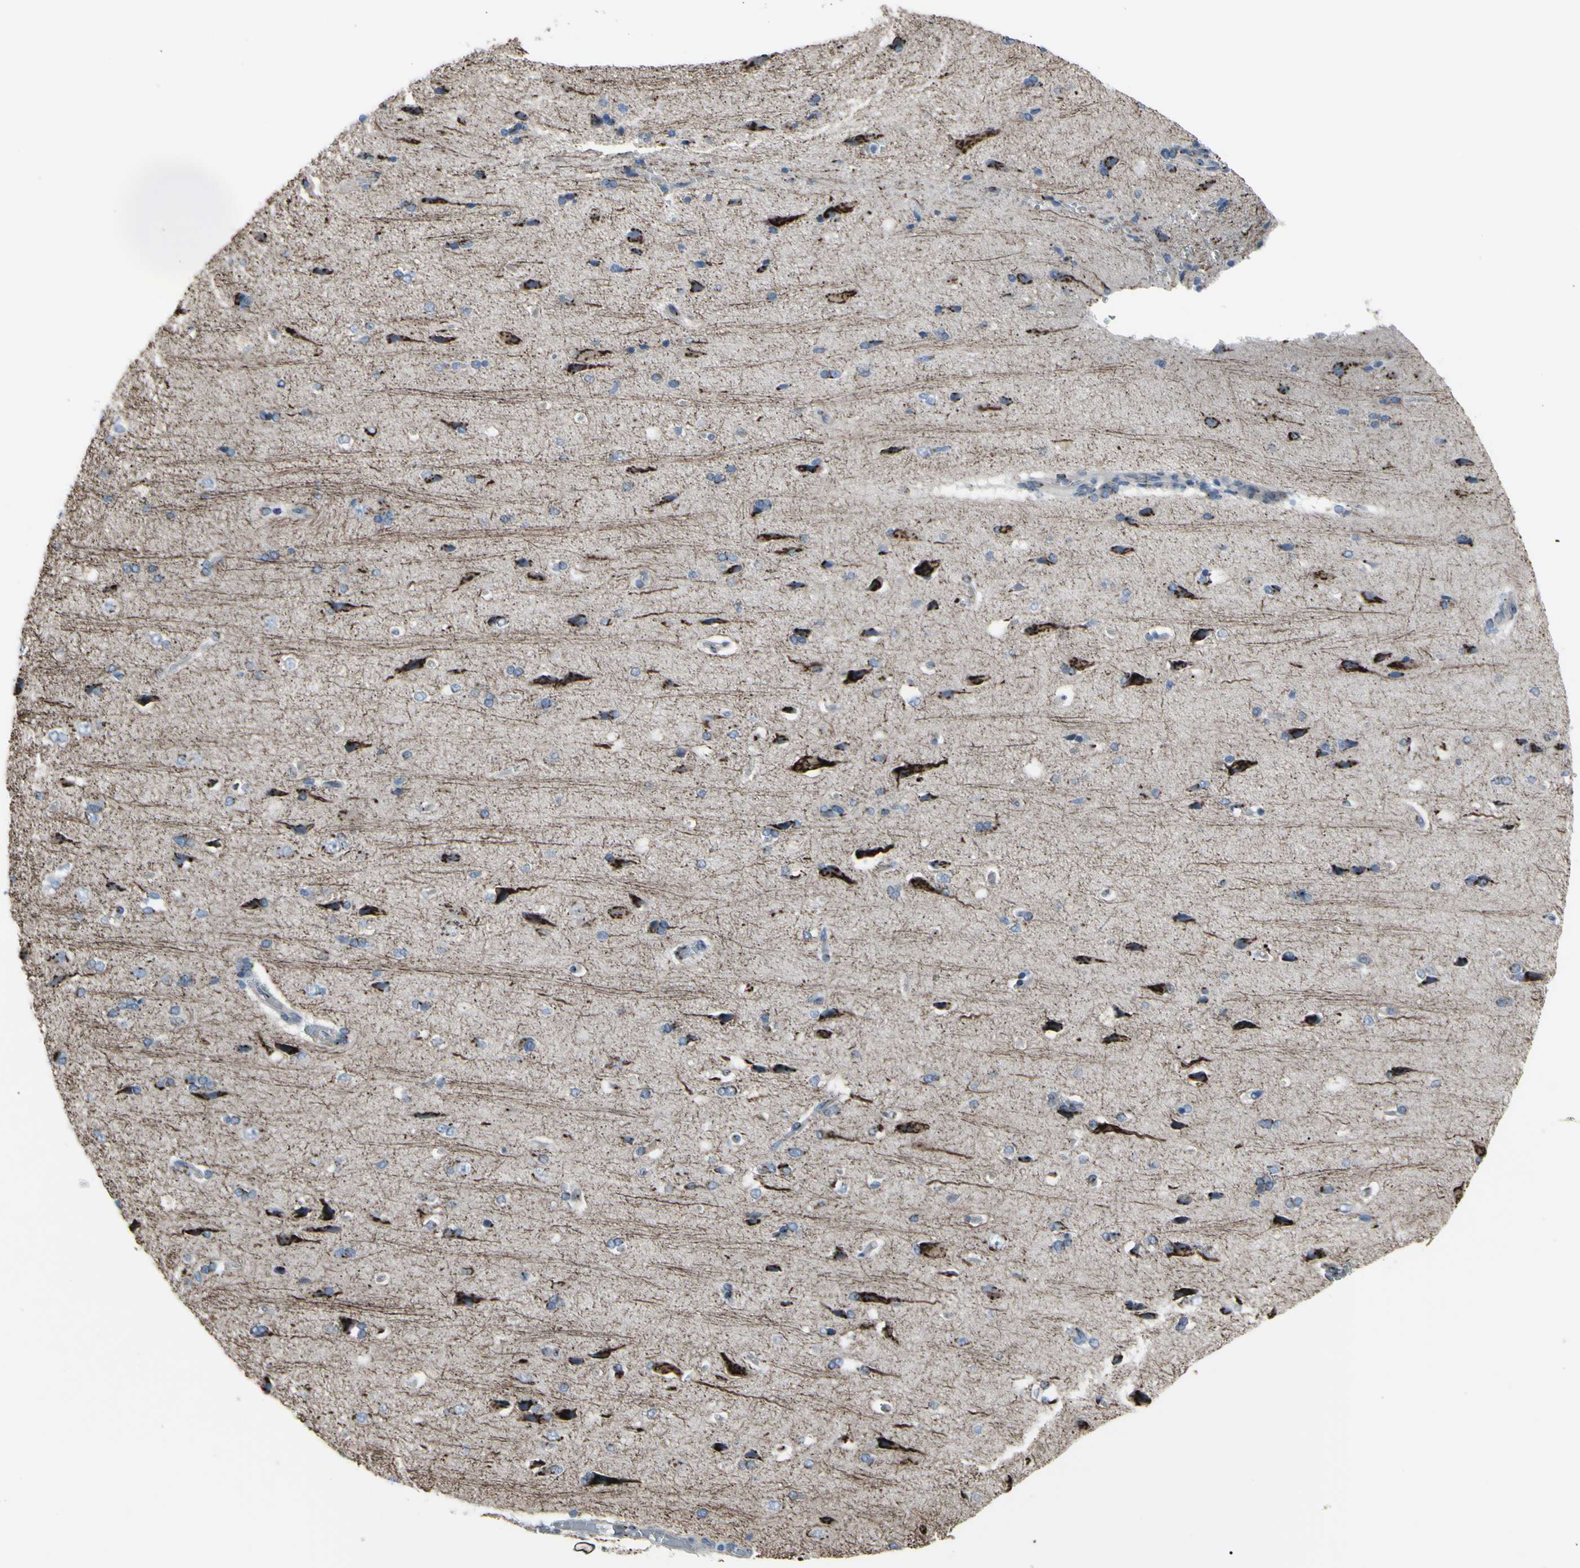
{"staining": {"intensity": "moderate", "quantity": ">75%", "location": "cytoplasmic/membranous"}, "tissue": "cerebral cortex", "cell_type": "Endothelial cells", "image_type": "normal", "snomed": [{"axis": "morphology", "description": "Normal tissue, NOS"}, {"axis": "topography", "description": "Cerebral cortex"}], "caption": "Protein expression analysis of normal human cerebral cortex reveals moderate cytoplasmic/membranous positivity in about >75% of endothelial cells. (brown staining indicates protein expression, while blue staining denotes nuclei).", "gene": "GLG1", "patient": {"sex": "male", "age": 62}}